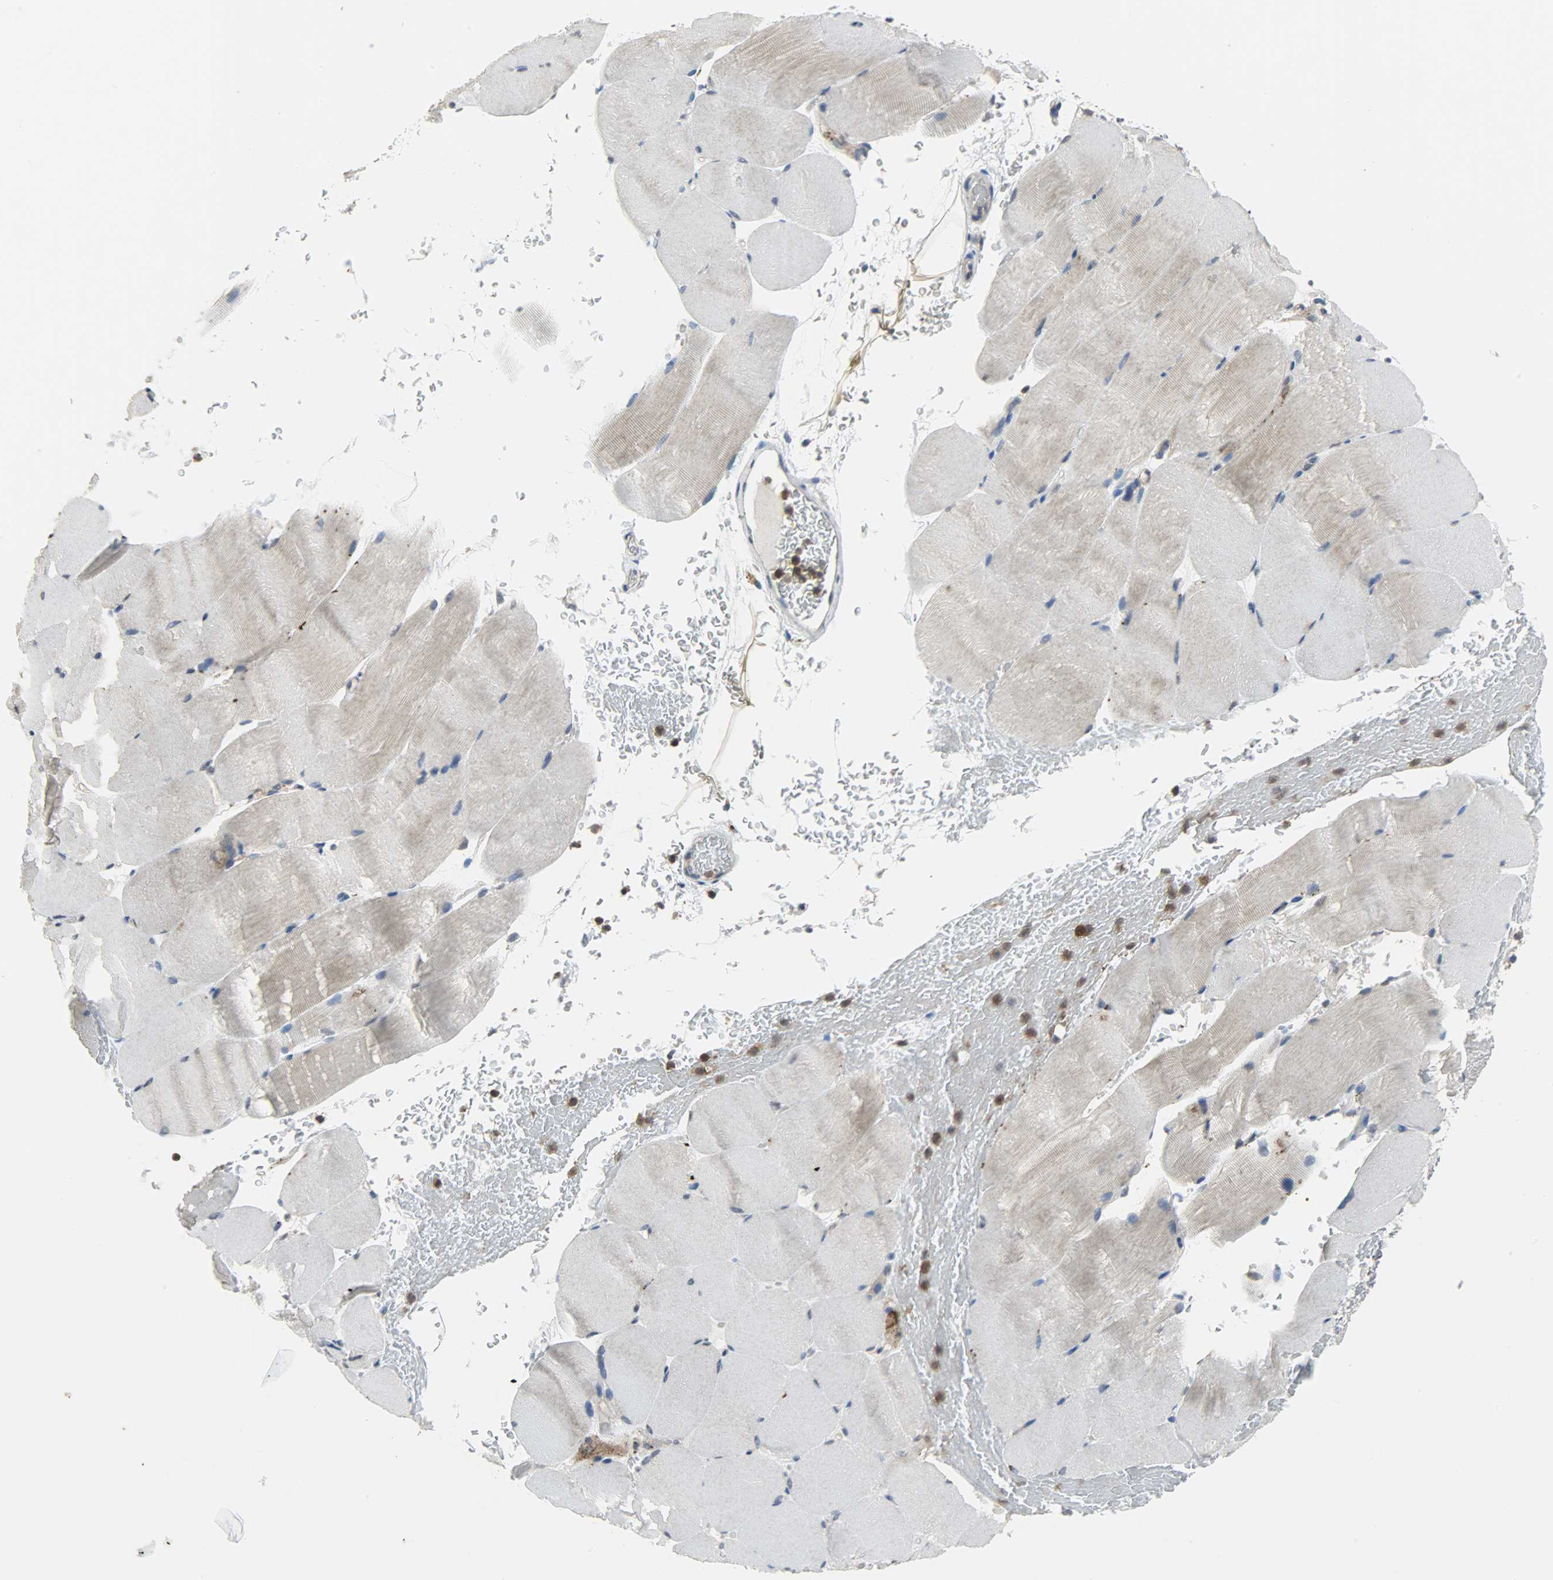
{"staining": {"intensity": "moderate", "quantity": "<25%", "location": "cytoplasmic/membranous"}, "tissue": "skeletal muscle", "cell_type": "Myocytes", "image_type": "normal", "snomed": [{"axis": "morphology", "description": "Normal tissue, NOS"}, {"axis": "topography", "description": "Skeletal muscle"}], "caption": "DAB (3,3'-diaminobenzidine) immunohistochemical staining of unremarkable human skeletal muscle displays moderate cytoplasmic/membranous protein positivity in about <25% of myocytes.", "gene": "TRIM21", "patient": {"sex": "female", "age": 37}}